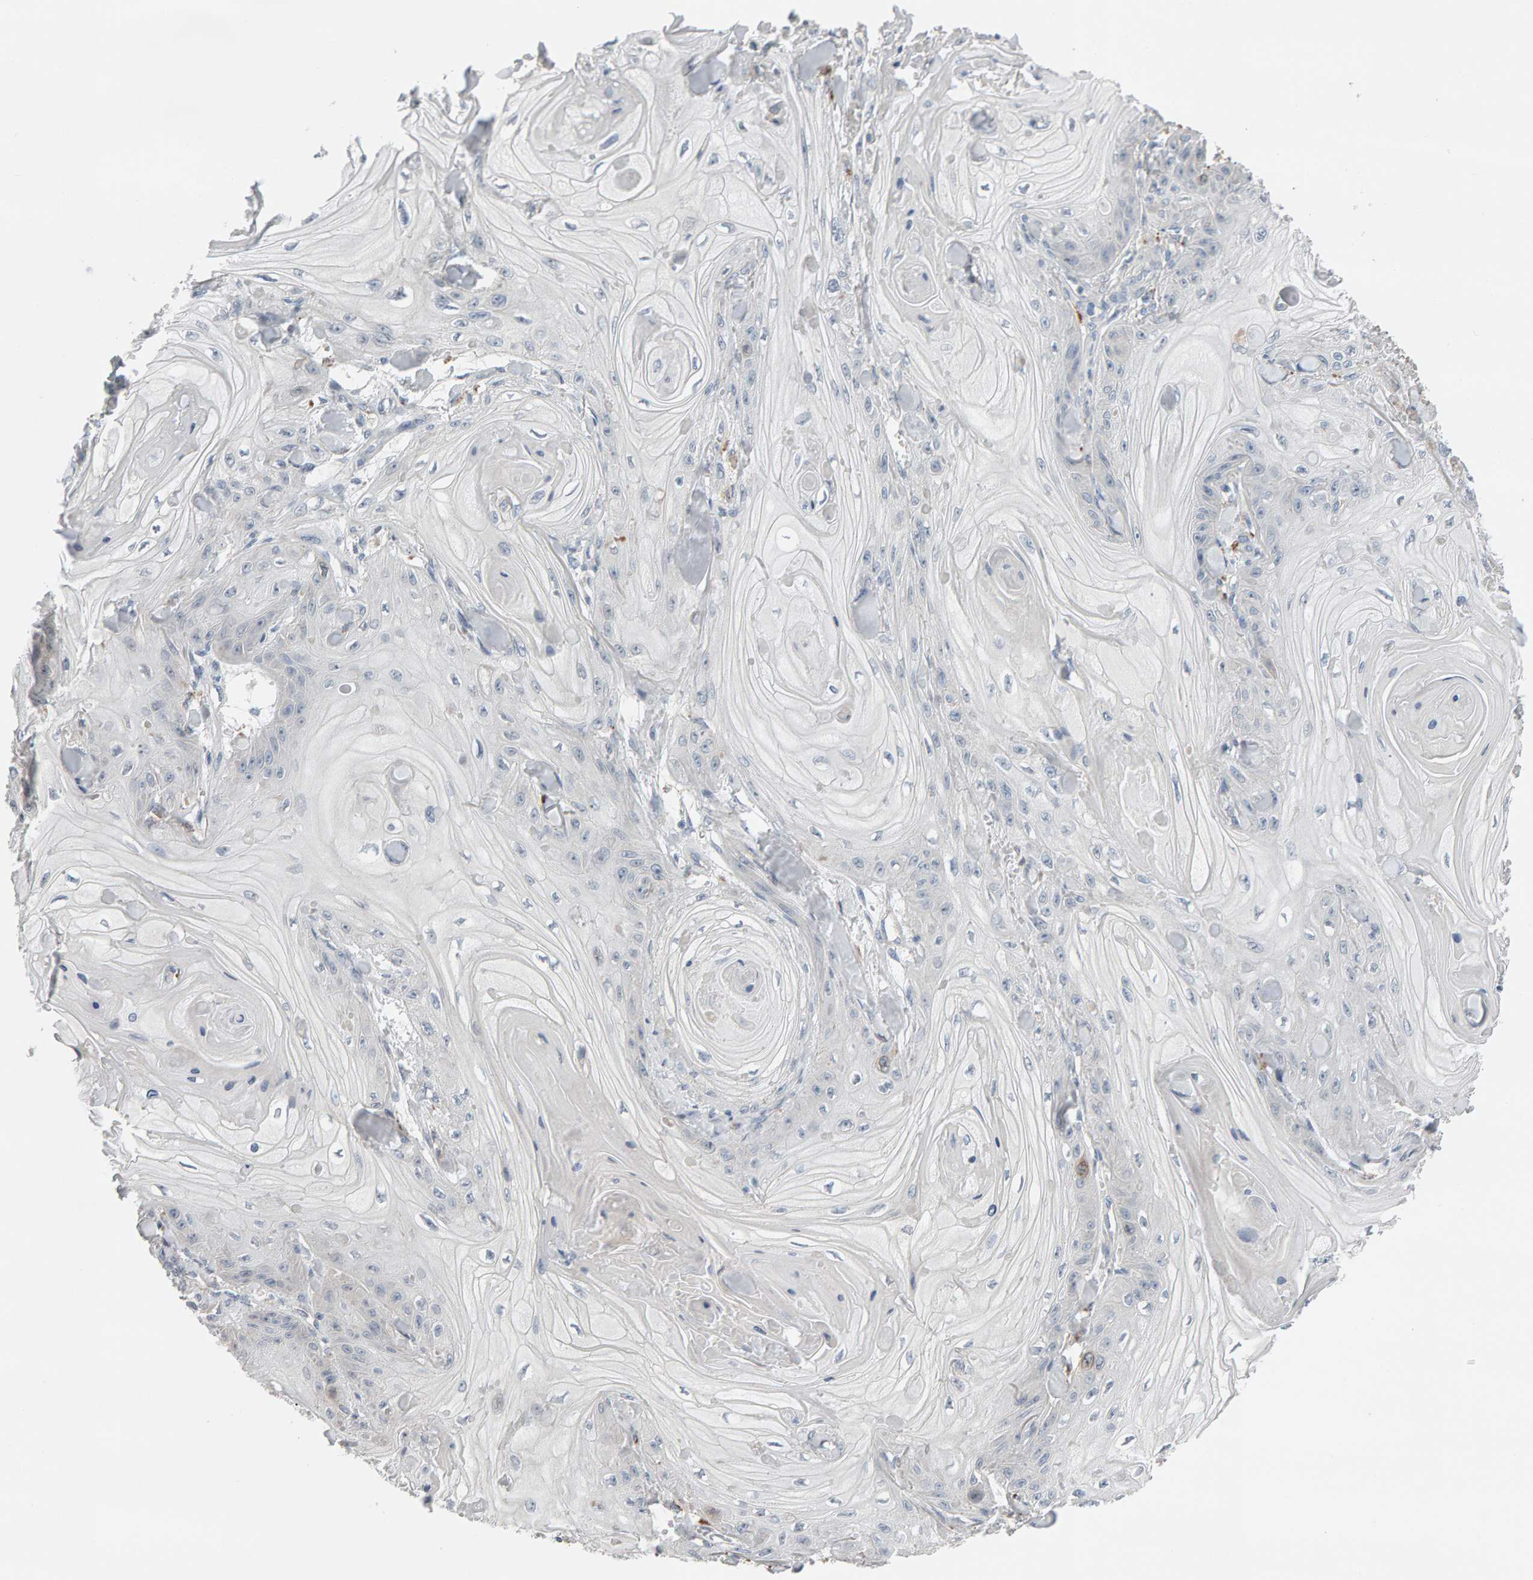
{"staining": {"intensity": "negative", "quantity": "none", "location": "none"}, "tissue": "skin cancer", "cell_type": "Tumor cells", "image_type": "cancer", "snomed": [{"axis": "morphology", "description": "Squamous cell carcinoma, NOS"}, {"axis": "topography", "description": "Skin"}], "caption": "A high-resolution photomicrograph shows IHC staining of skin squamous cell carcinoma, which exhibits no significant positivity in tumor cells.", "gene": "IPPK", "patient": {"sex": "male", "age": 74}}